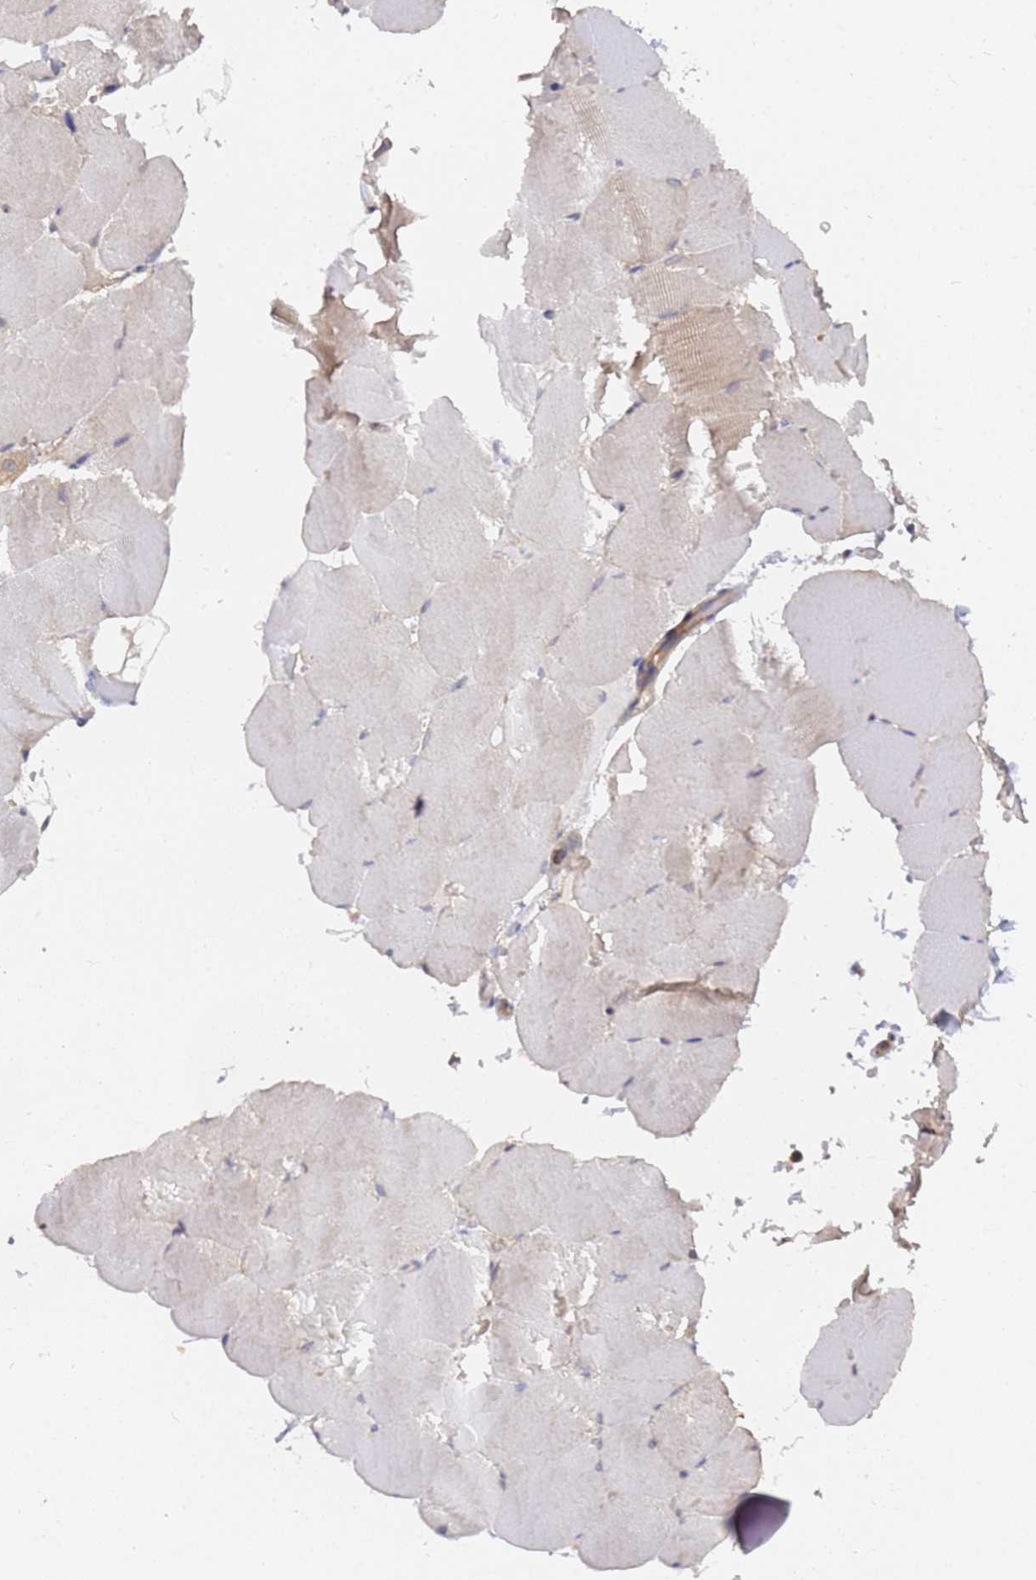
{"staining": {"intensity": "weak", "quantity": "<25%", "location": "cytoplasmic/membranous"}, "tissue": "skeletal muscle", "cell_type": "Myocytes", "image_type": "normal", "snomed": [{"axis": "morphology", "description": "Normal tissue, NOS"}, {"axis": "topography", "description": "Skeletal muscle"}, {"axis": "topography", "description": "Parathyroid gland"}], "caption": "High power microscopy photomicrograph of an immunohistochemistry image of normal skeletal muscle, revealing no significant positivity in myocytes. (DAB immunohistochemistry (IHC) with hematoxylin counter stain).", "gene": "ALS2CL", "patient": {"sex": "female", "age": 37}}